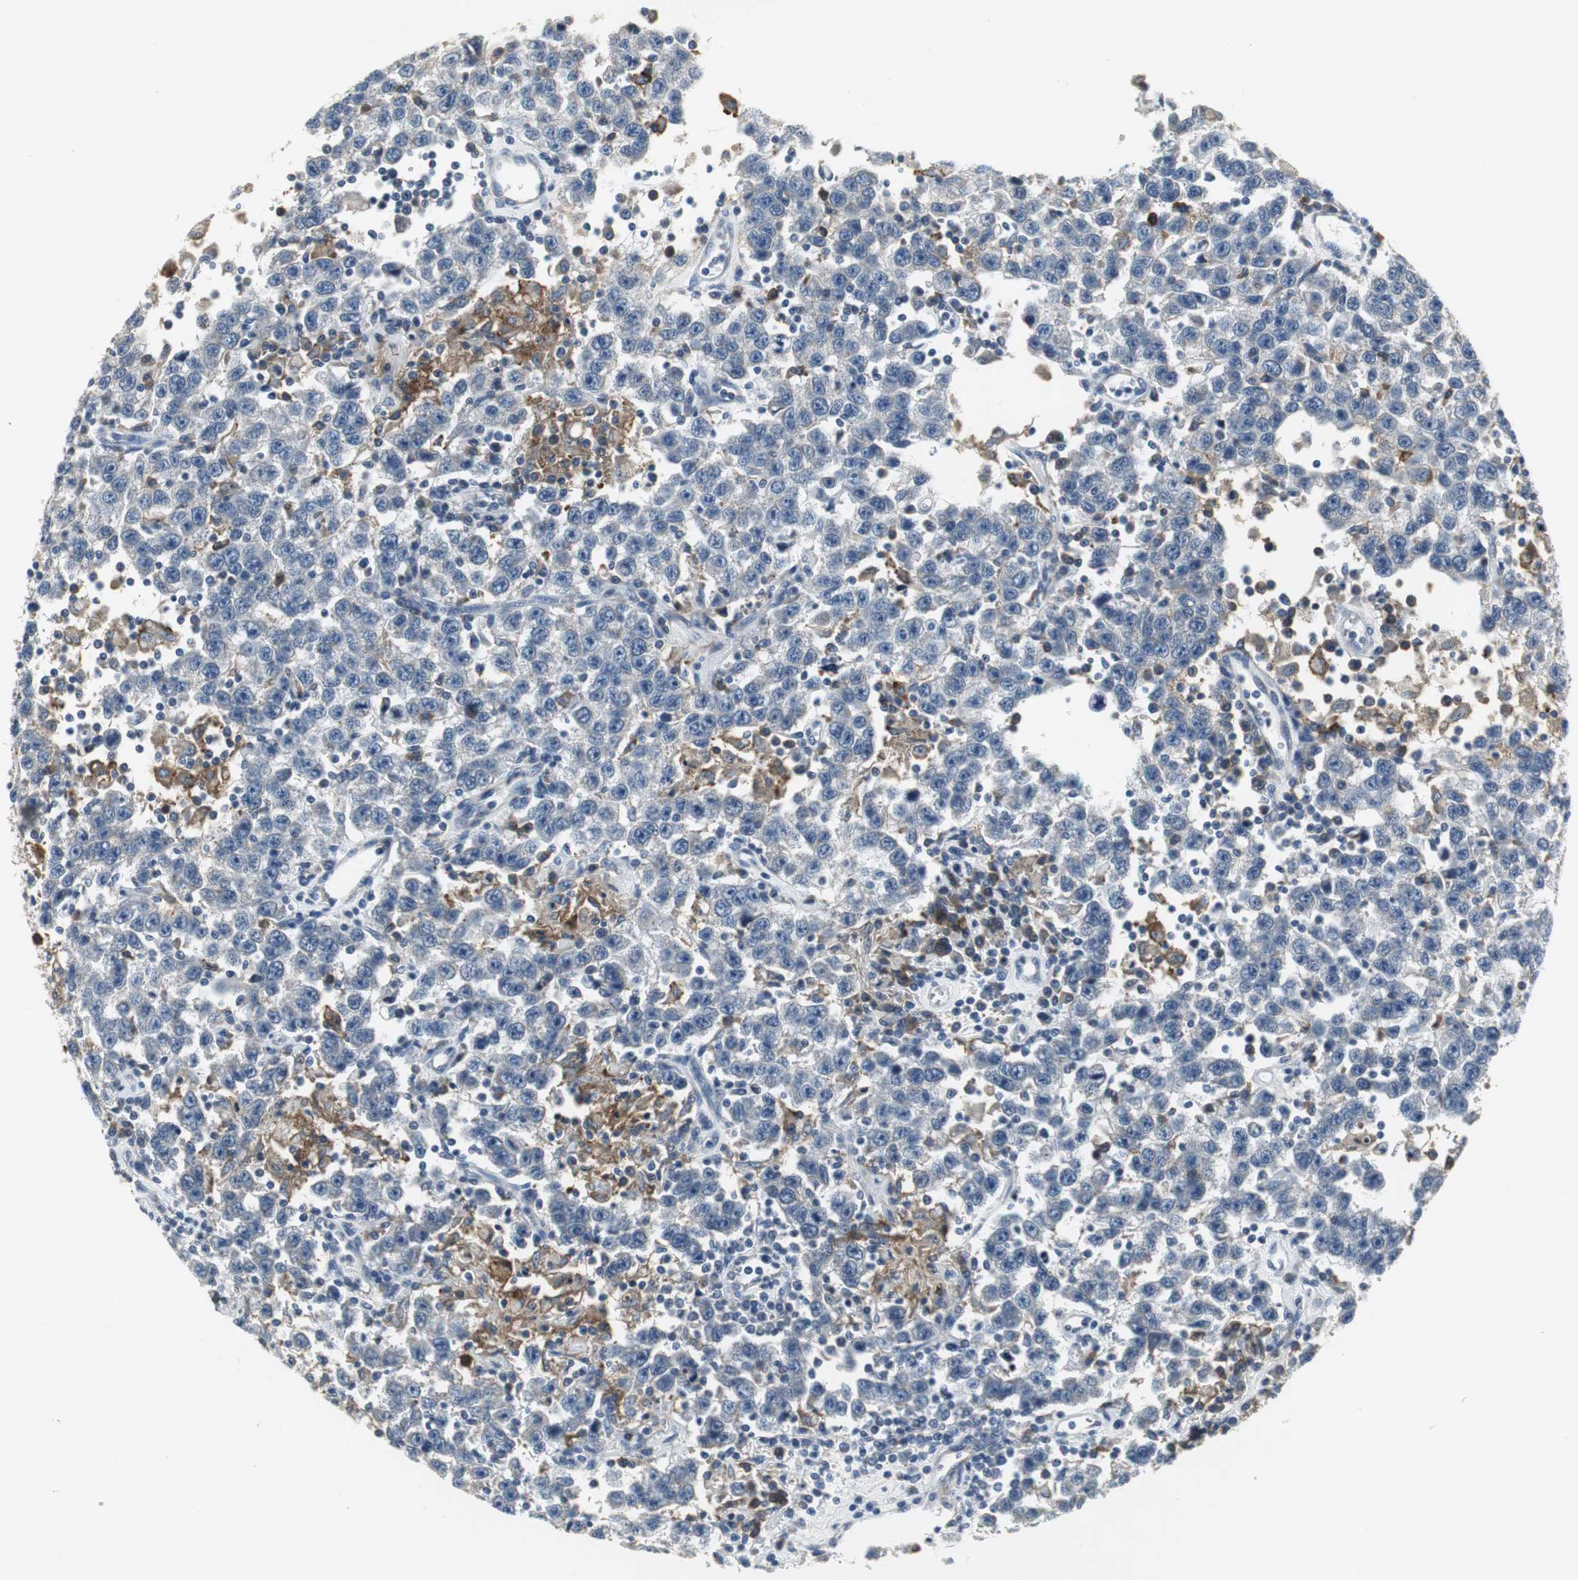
{"staining": {"intensity": "negative", "quantity": "none", "location": "none"}, "tissue": "testis cancer", "cell_type": "Tumor cells", "image_type": "cancer", "snomed": [{"axis": "morphology", "description": "Seminoma, NOS"}, {"axis": "topography", "description": "Testis"}], "caption": "IHC histopathology image of neoplastic tissue: testis seminoma stained with DAB (3,3'-diaminobenzidine) displays no significant protein staining in tumor cells. The staining was performed using DAB (3,3'-diaminobenzidine) to visualize the protein expression in brown, while the nuclei were stained in blue with hematoxylin (Magnification: 20x).", "gene": "SLC2A5", "patient": {"sex": "male", "age": 41}}